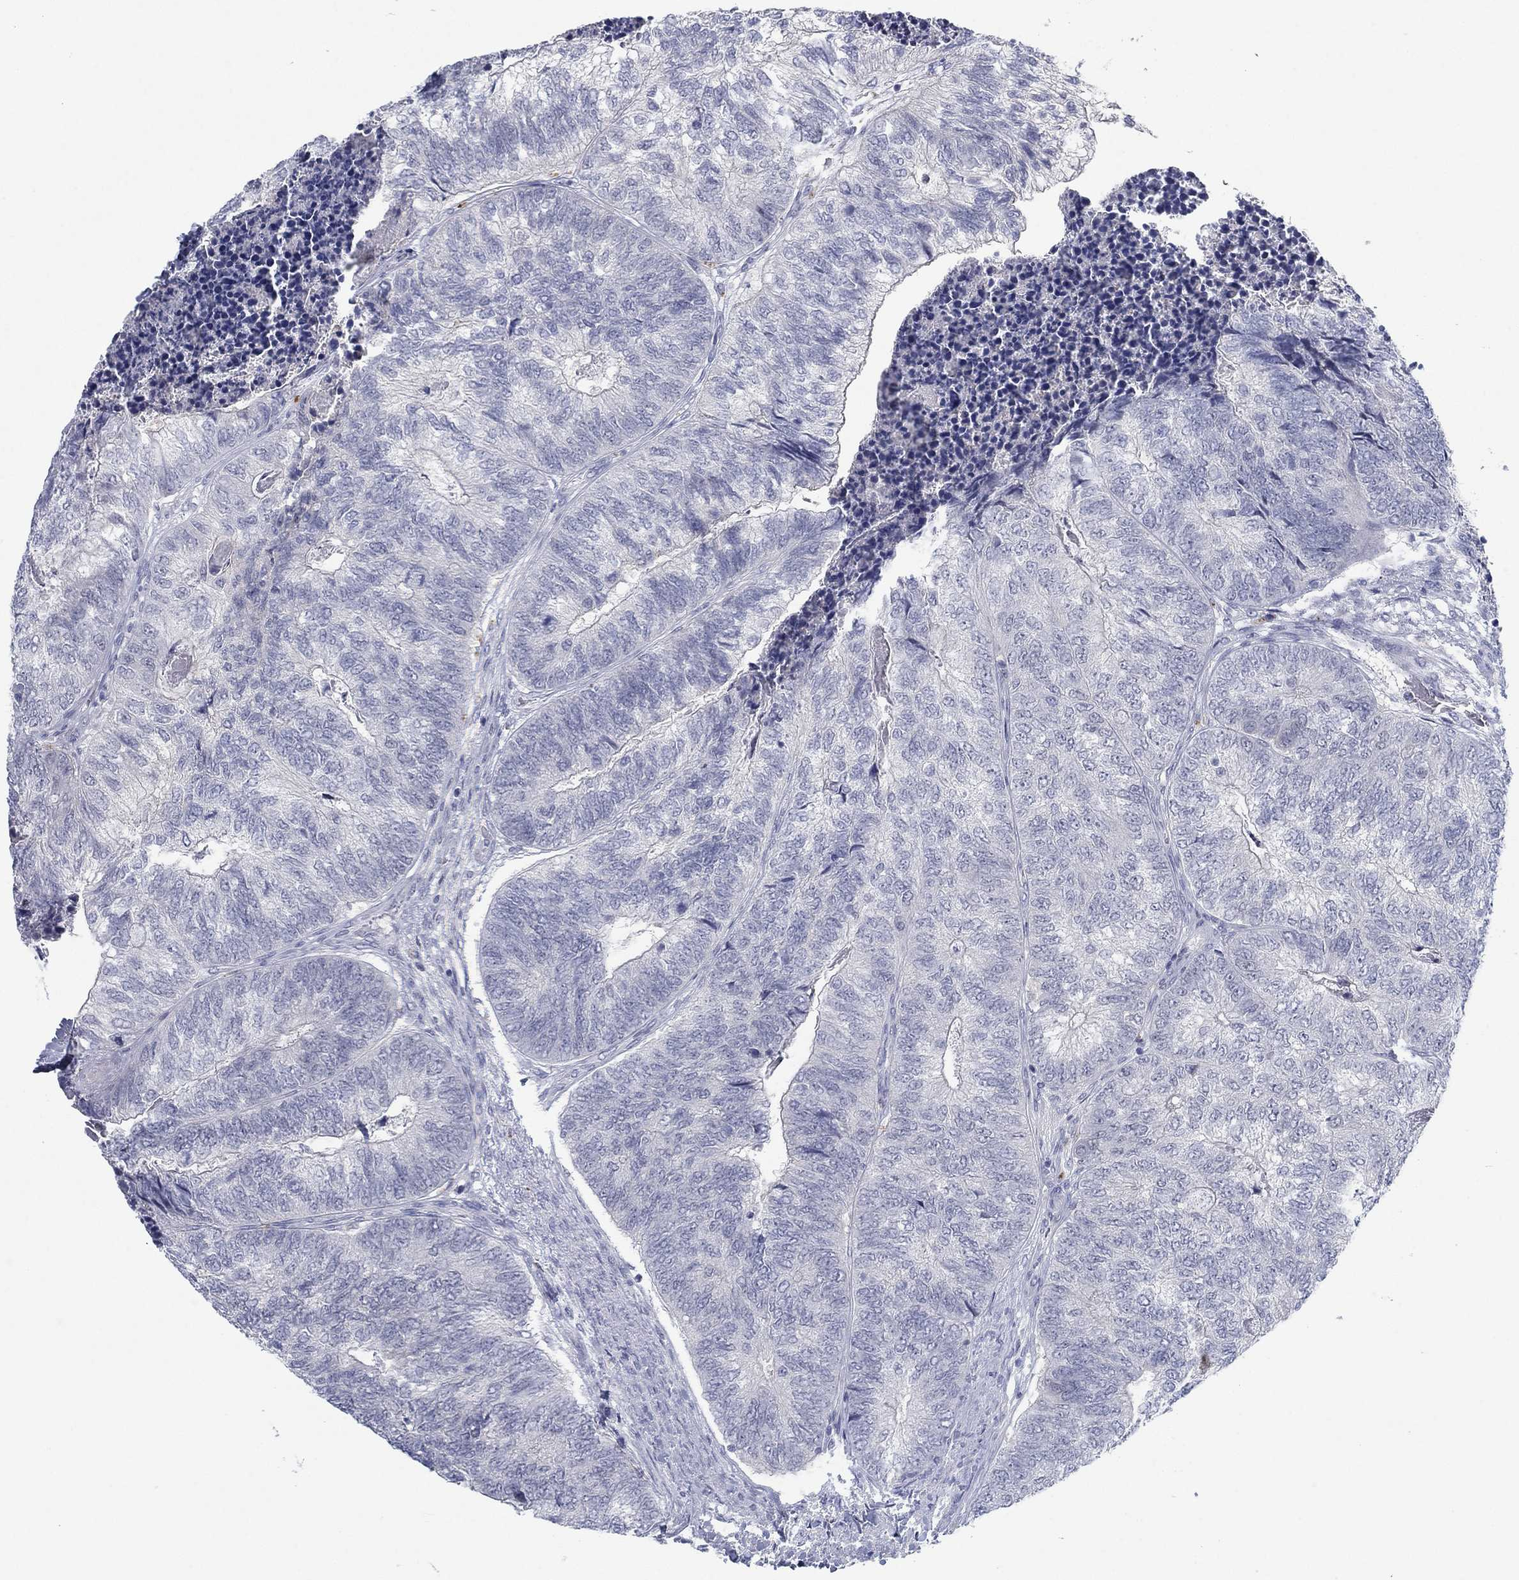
{"staining": {"intensity": "negative", "quantity": "none", "location": "none"}, "tissue": "colorectal cancer", "cell_type": "Tumor cells", "image_type": "cancer", "snomed": [{"axis": "morphology", "description": "Adenocarcinoma, NOS"}, {"axis": "topography", "description": "Colon"}], "caption": "Adenocarcinoma (colorectal) was stained to show a protein in brown. There is no significant staining in tumor cells.", "gene": "DNAL1", "patient": {"sex": "female", "age": 67}}